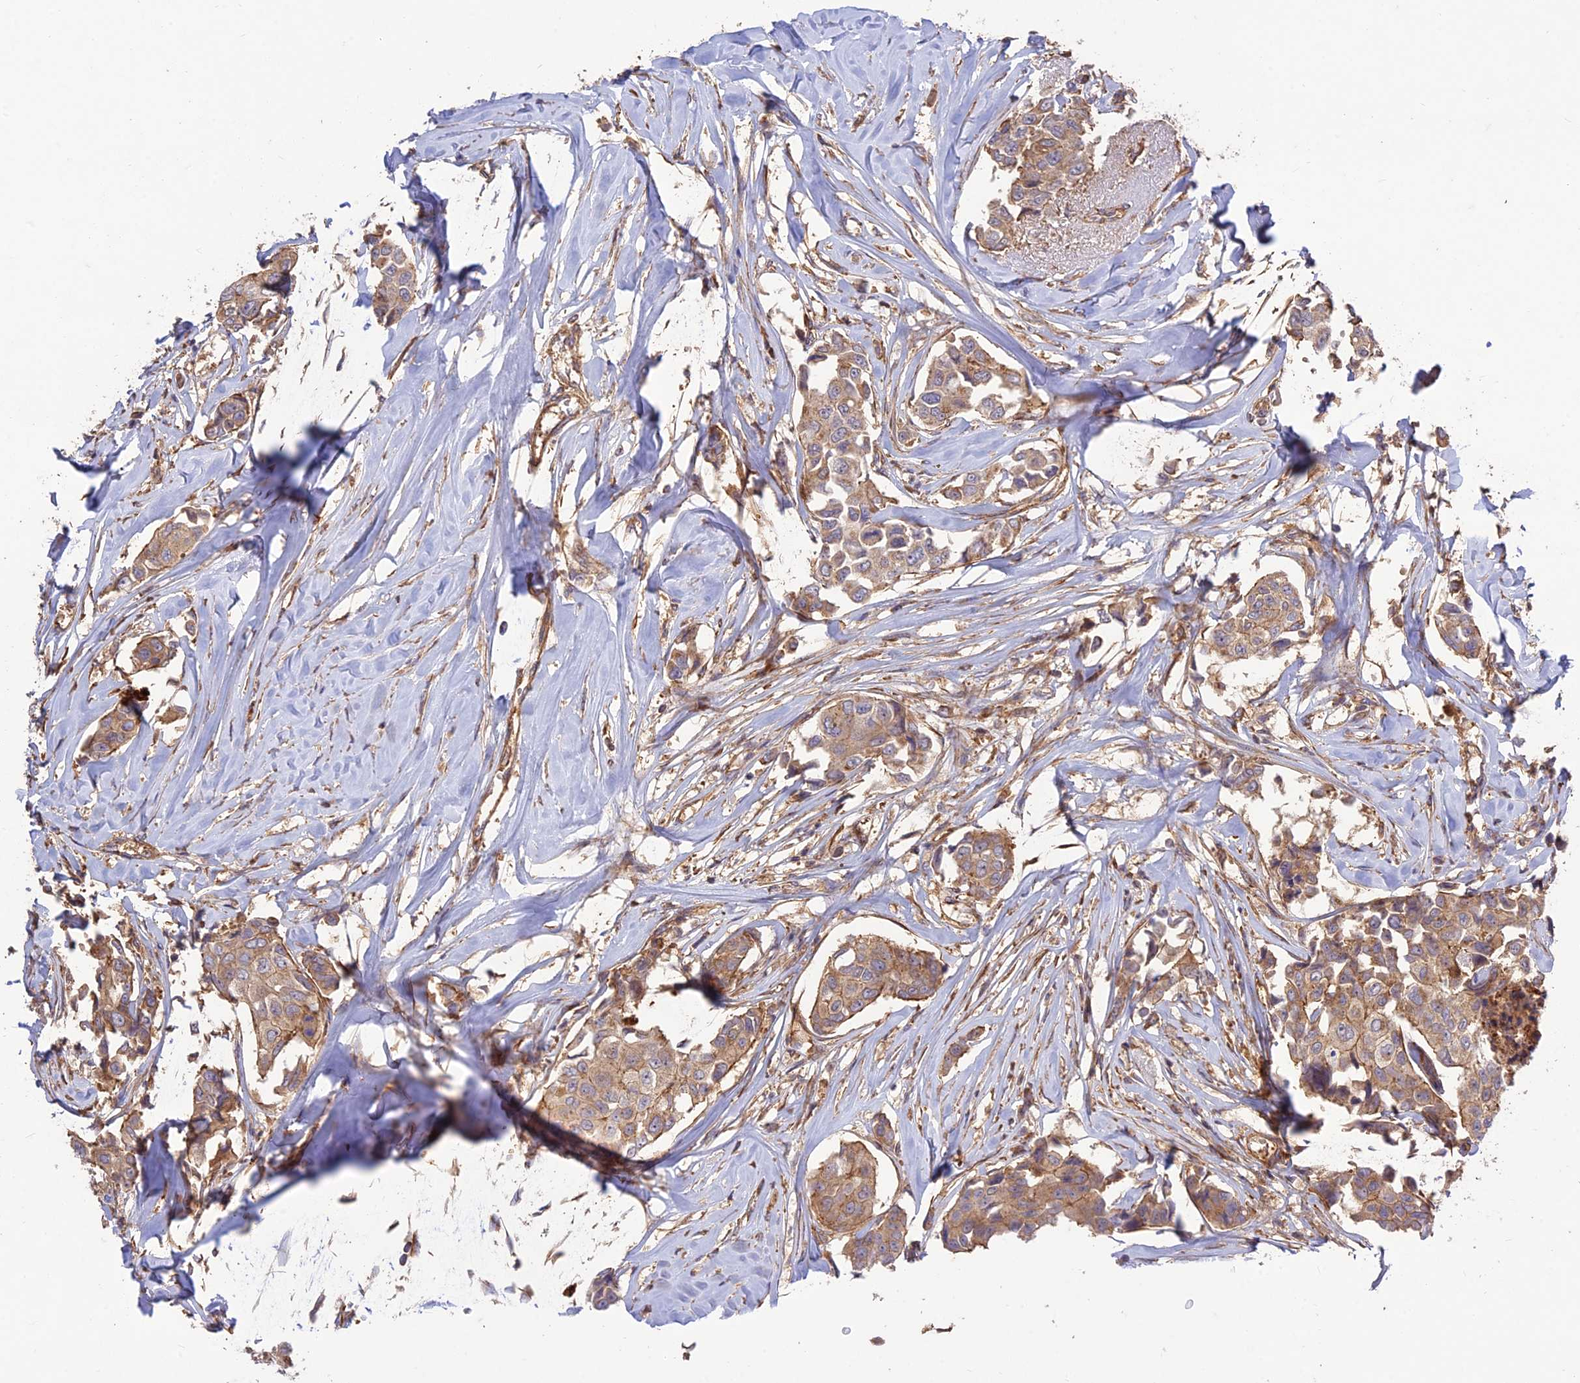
{"staining": {"intensity": "moderate", "quantity": ">75%", "location": "cytoplasmic/membranous"}, "tissue": "breast cancer", "cell_type": "Tumor cells", "image_type": "cancer", "snomed": [{"axis": "morphology", "description": "Duct carcinoma"}, {"axis": "topography", "description": "Breast"}], "caption": "This micrograph shows IHC staining of invasive ductal carcinoma (breast), with medium moderate cytoplasmic/membranous expression in about >75% of tumor cells.", "gene": "TMEM131L", "patient": {"sex": "female", "age": 80}}